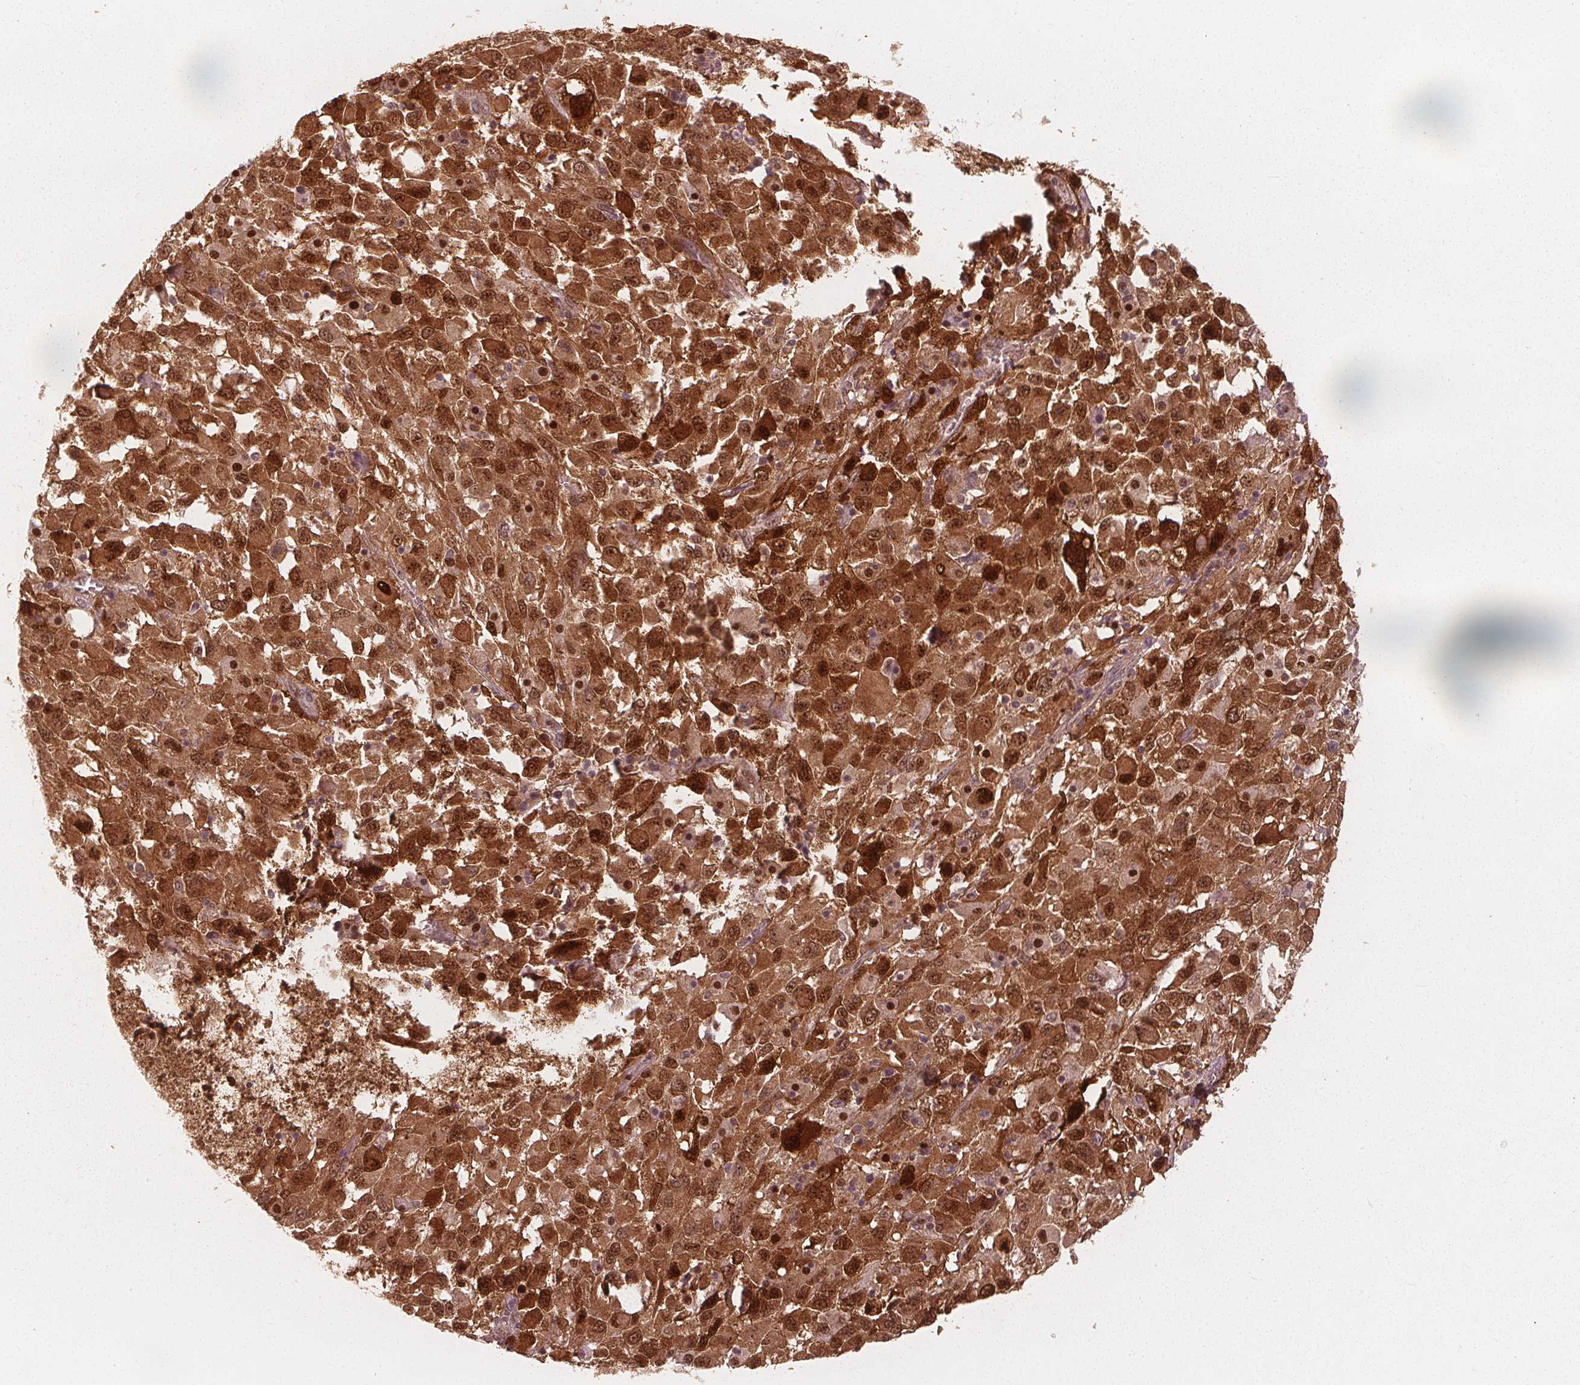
{"staining": {"intensity": "moderate", "quantity": ">75%", "location": "cytoplasmic/membranous,nuclear"}, "tissue": "melanoma", "cell_type": "Tumor cells", "image_type": "cancer", "snomed": [{"axis": "morphology", "description": "Malignant melanoma, Metastatic site"}, {"axis": "topography", "description": "Soft tissue"}], "caption": "Brown immunohistochemical staining in human malignant melanoma (metastatic site) exhibits moderate cytoplasmic/membranous and nuclear expression in approximately >75% of tumor cells.", "gene": "SQSTM1", "patient": {"sex": "male", "age": 50}}